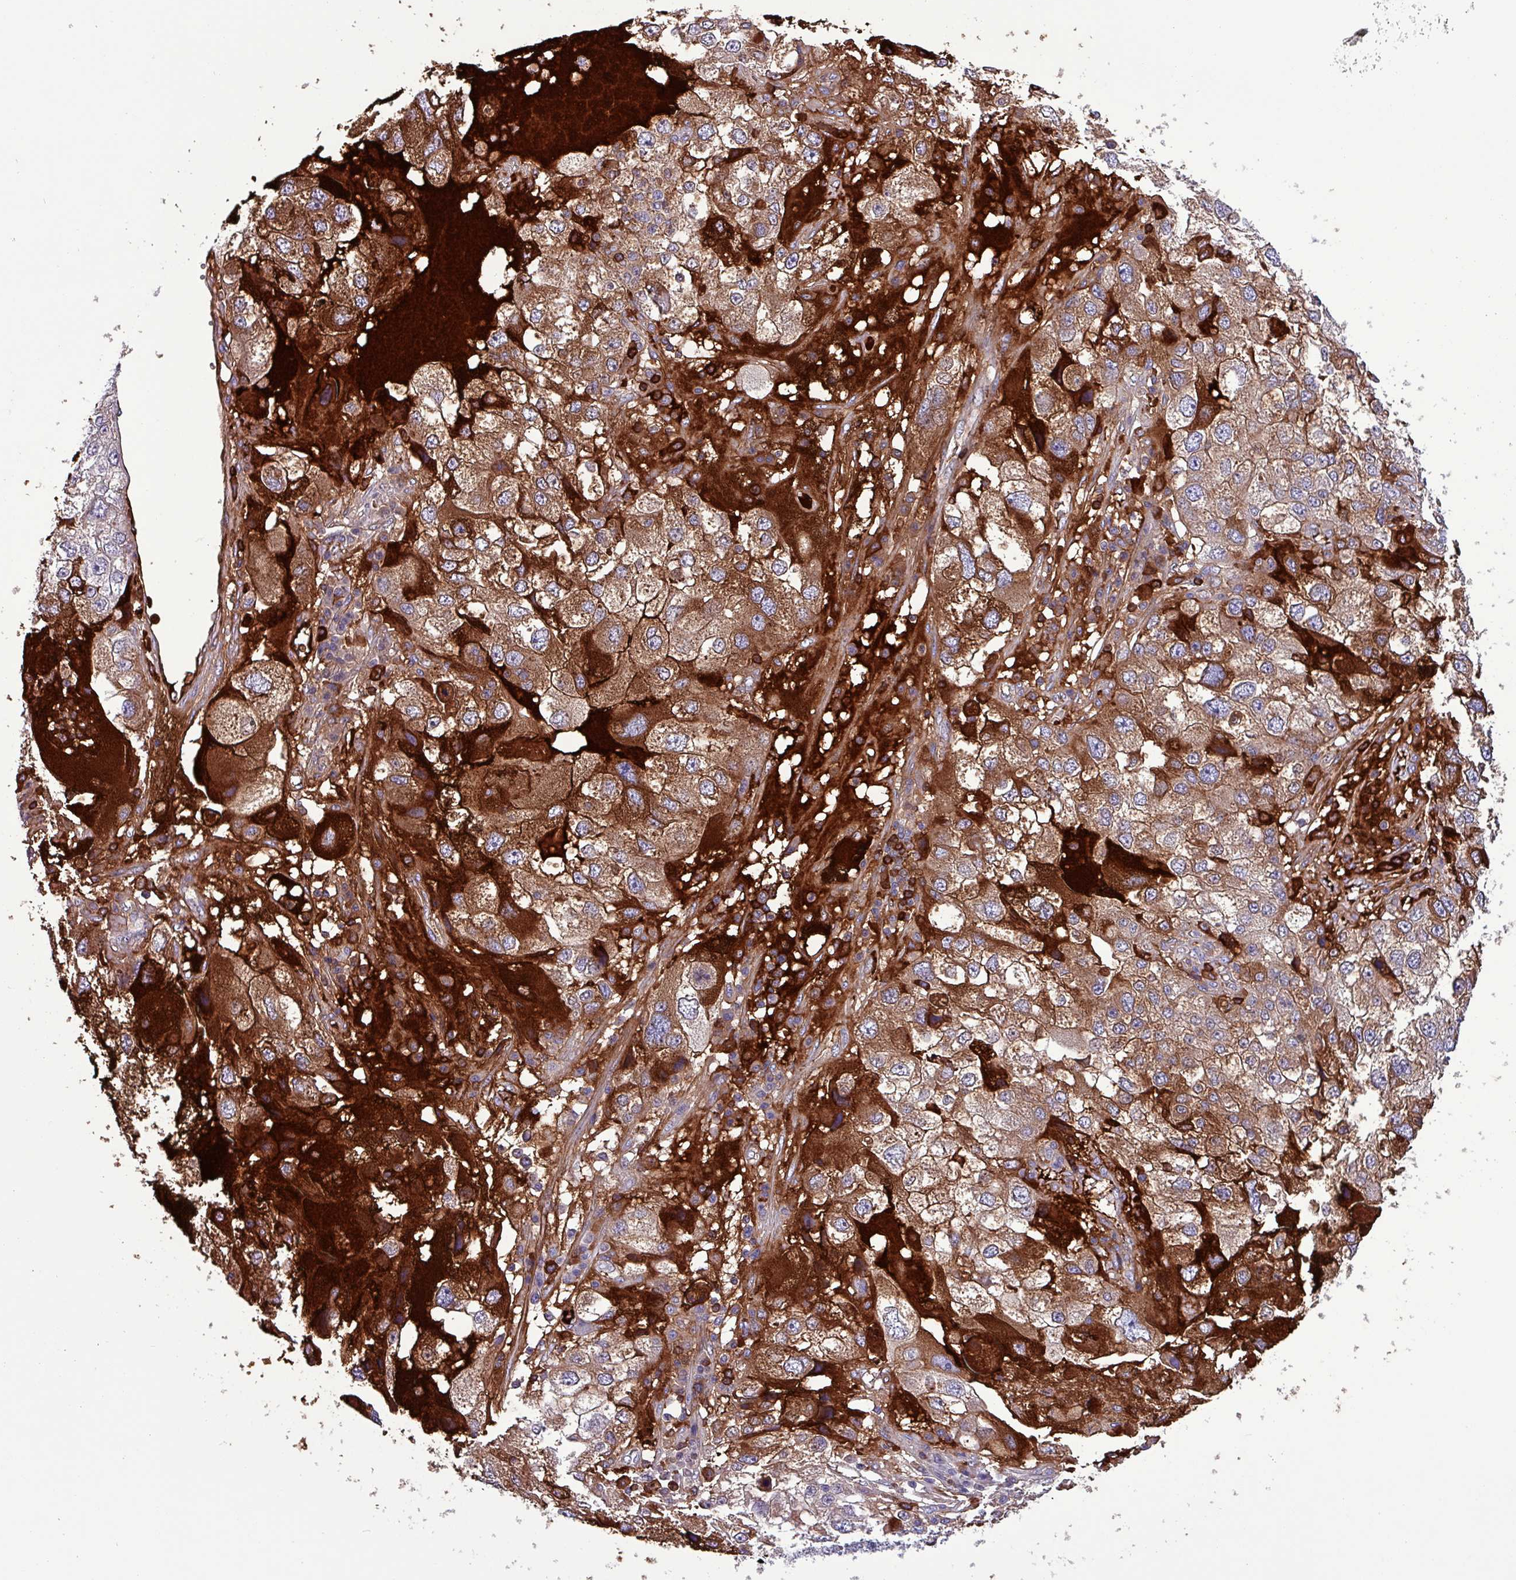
{"staining": {"intensity": "strong", "quantity": ">75%", "location": "cytoplasmic/membranous"}, "tissue": "endometrial cancer", "cell_type": "Tumor cells", "image_type": "cancer", "snomed": [{"axis": "morphology", "description": "Adenocarcinoma, NOS"}, {"axis": "topography", "description": "Endometrium"}], "caption": "Strong cytoplasmic/membranous staining for a protein is present in approximately >75% of tumor cells of endometrial cancer using IHC.", "gene": "HP", "patient": {"sex": "female", "age": 49}}